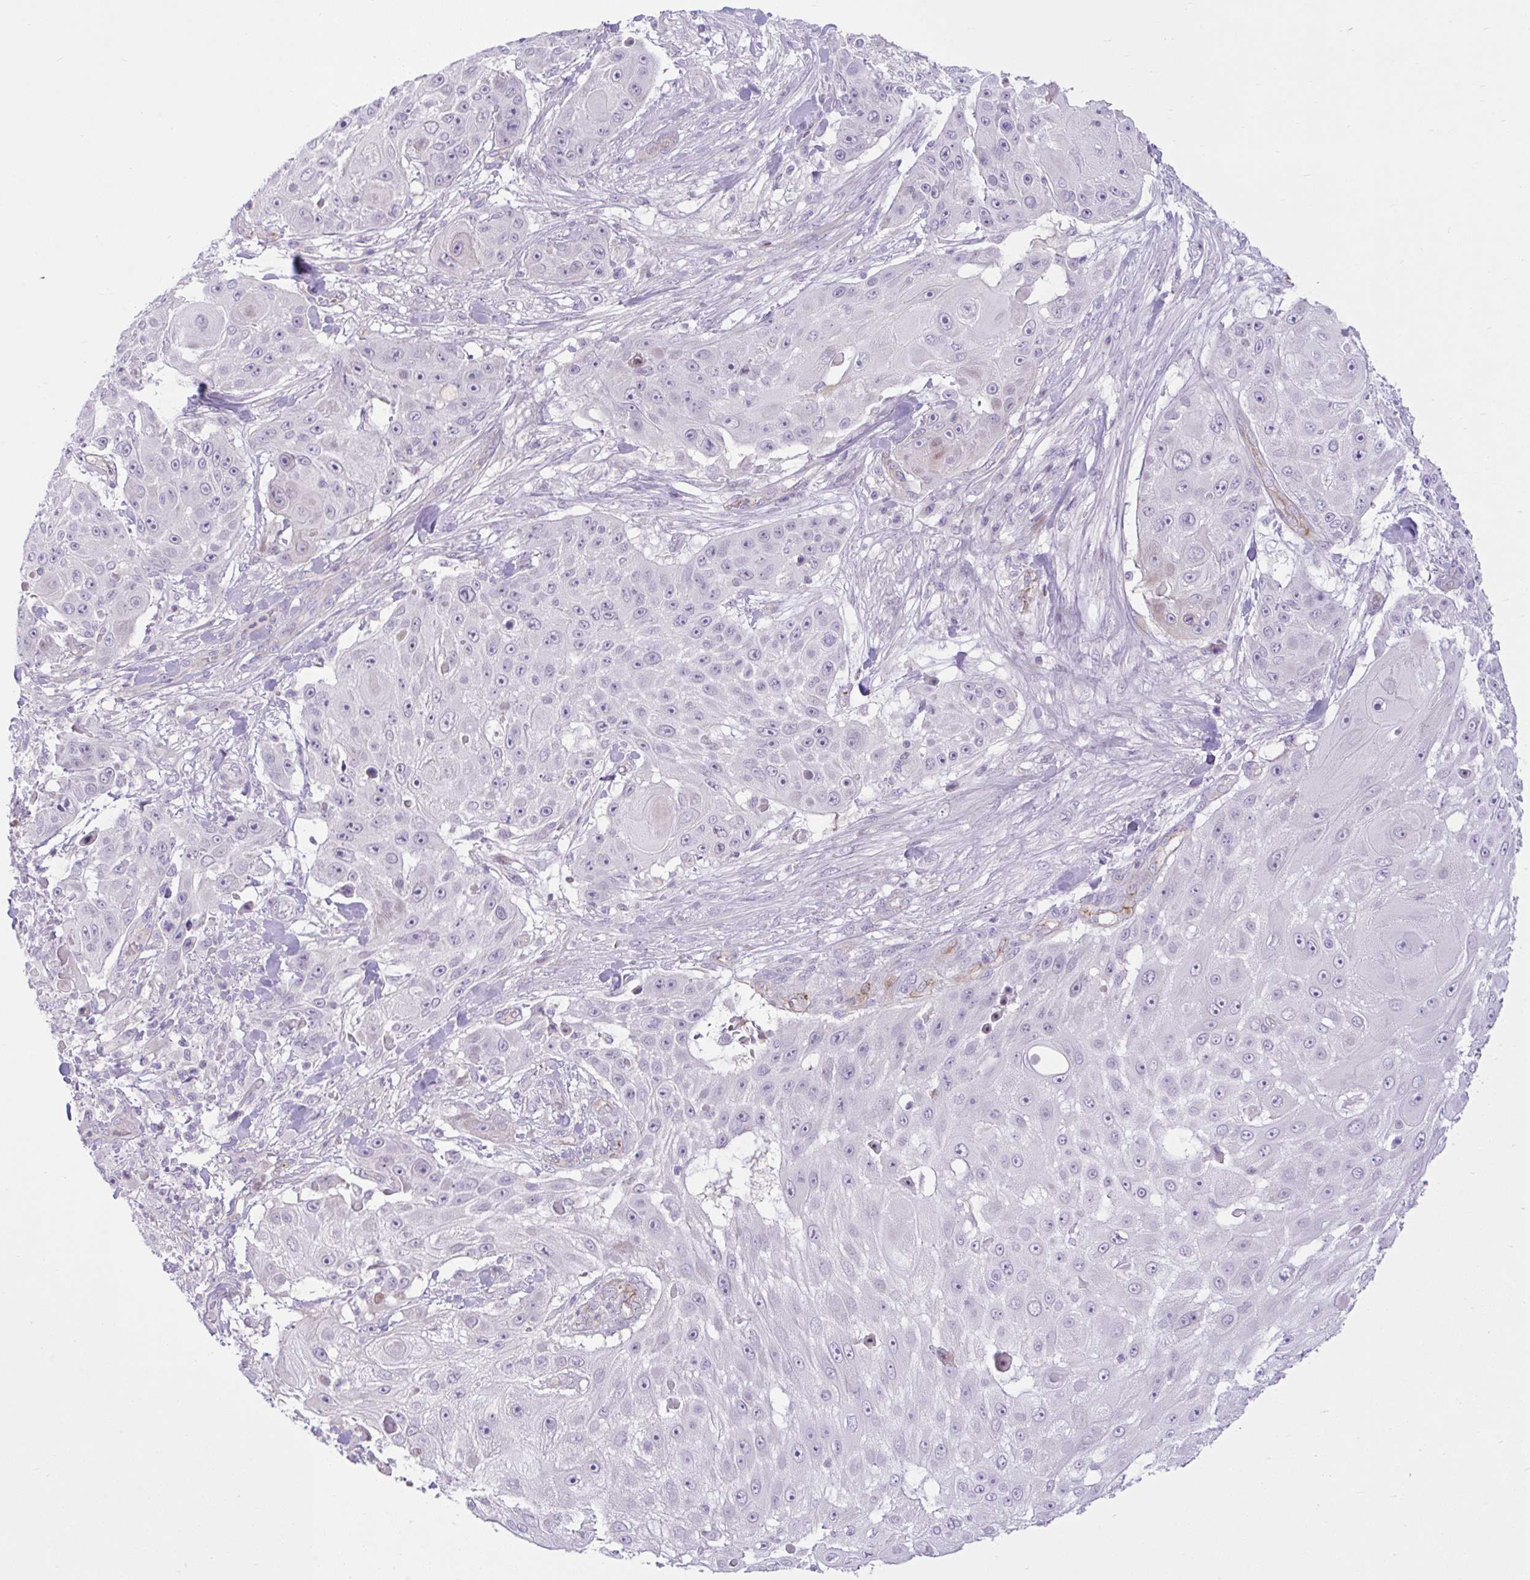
{"staining": {"intensity": "negative", "quantity": "none", "location": "none"}, "tissue": "skin cancer", "cell_type": "Tumor cells", "image_type": "cancer", "snomed": [{"axis": "morphology", "description": "Squamous cell carcinoma, NOS"}, {"axis": "topography", "description": "Skin"}], "caption": "Protein analysis of squamous cell carcinoma (skin) shows no significant positivity in tumor cells.", "gene": "ZNF101", "patient": {"sex": "female", "age": 86}}